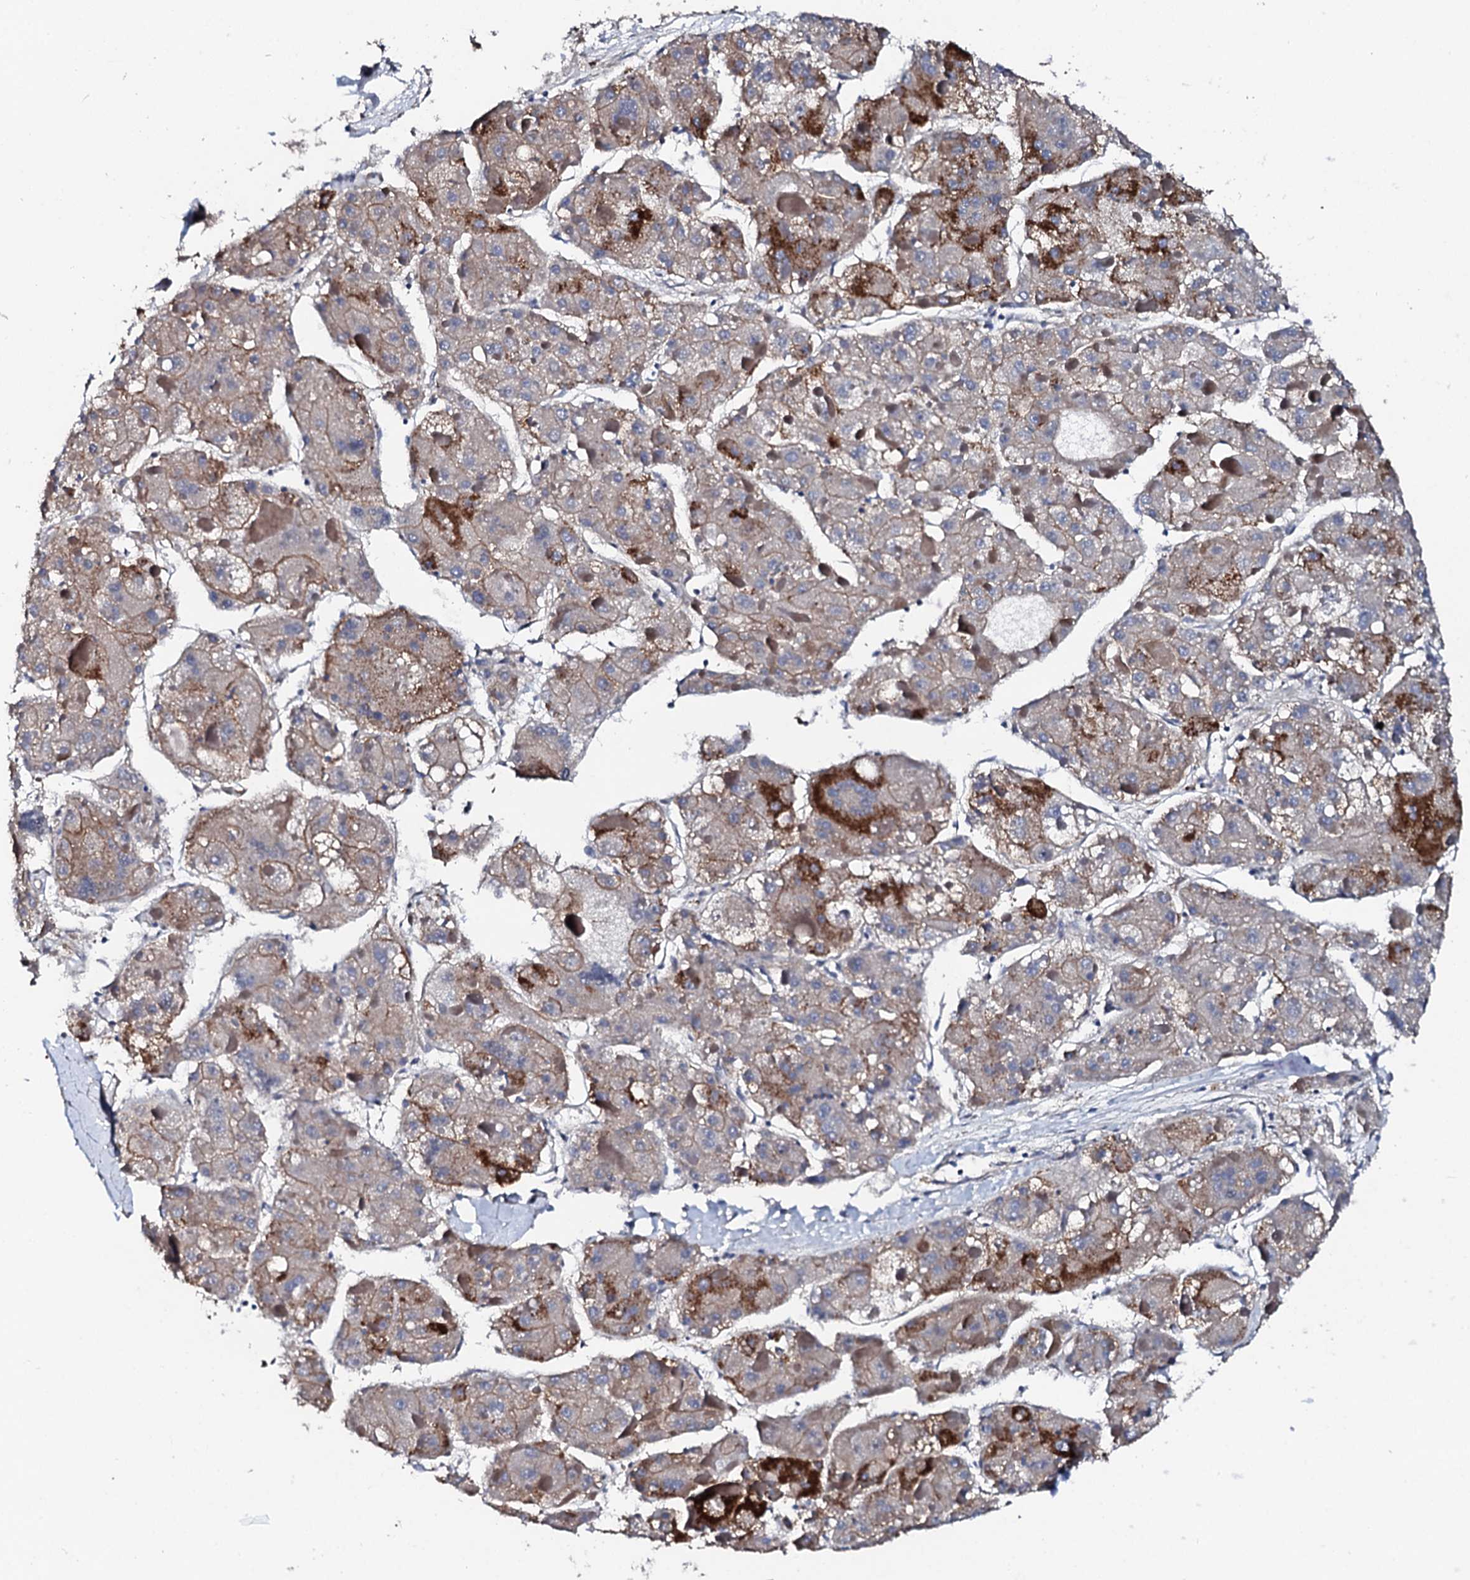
{"staining": {"intensity": "strong", "quantity": "<25%", "location": "cytoplasmic/membranous"}, "tissue": "liver cancer", "cell_type": "Tumor cells", "image_type": "cancer", "snomed": [{"axis": "morphology", "description": "Carcinoma, Hepatocellular, NOS"}, {"axis": "topography", "description": "Liver"}], "caption": "The image demonstrates immunohistochemical staining of hepatocellular carcinoma (liver). There is strong cytoplasmic/membranous expression is identified in approximately <25% of tumor cells. The protein of interest is shown in brown color, while the nuclei are stained blue.", "gene": "KLHL32", "patient": {"sex": "female", "age": 73}}